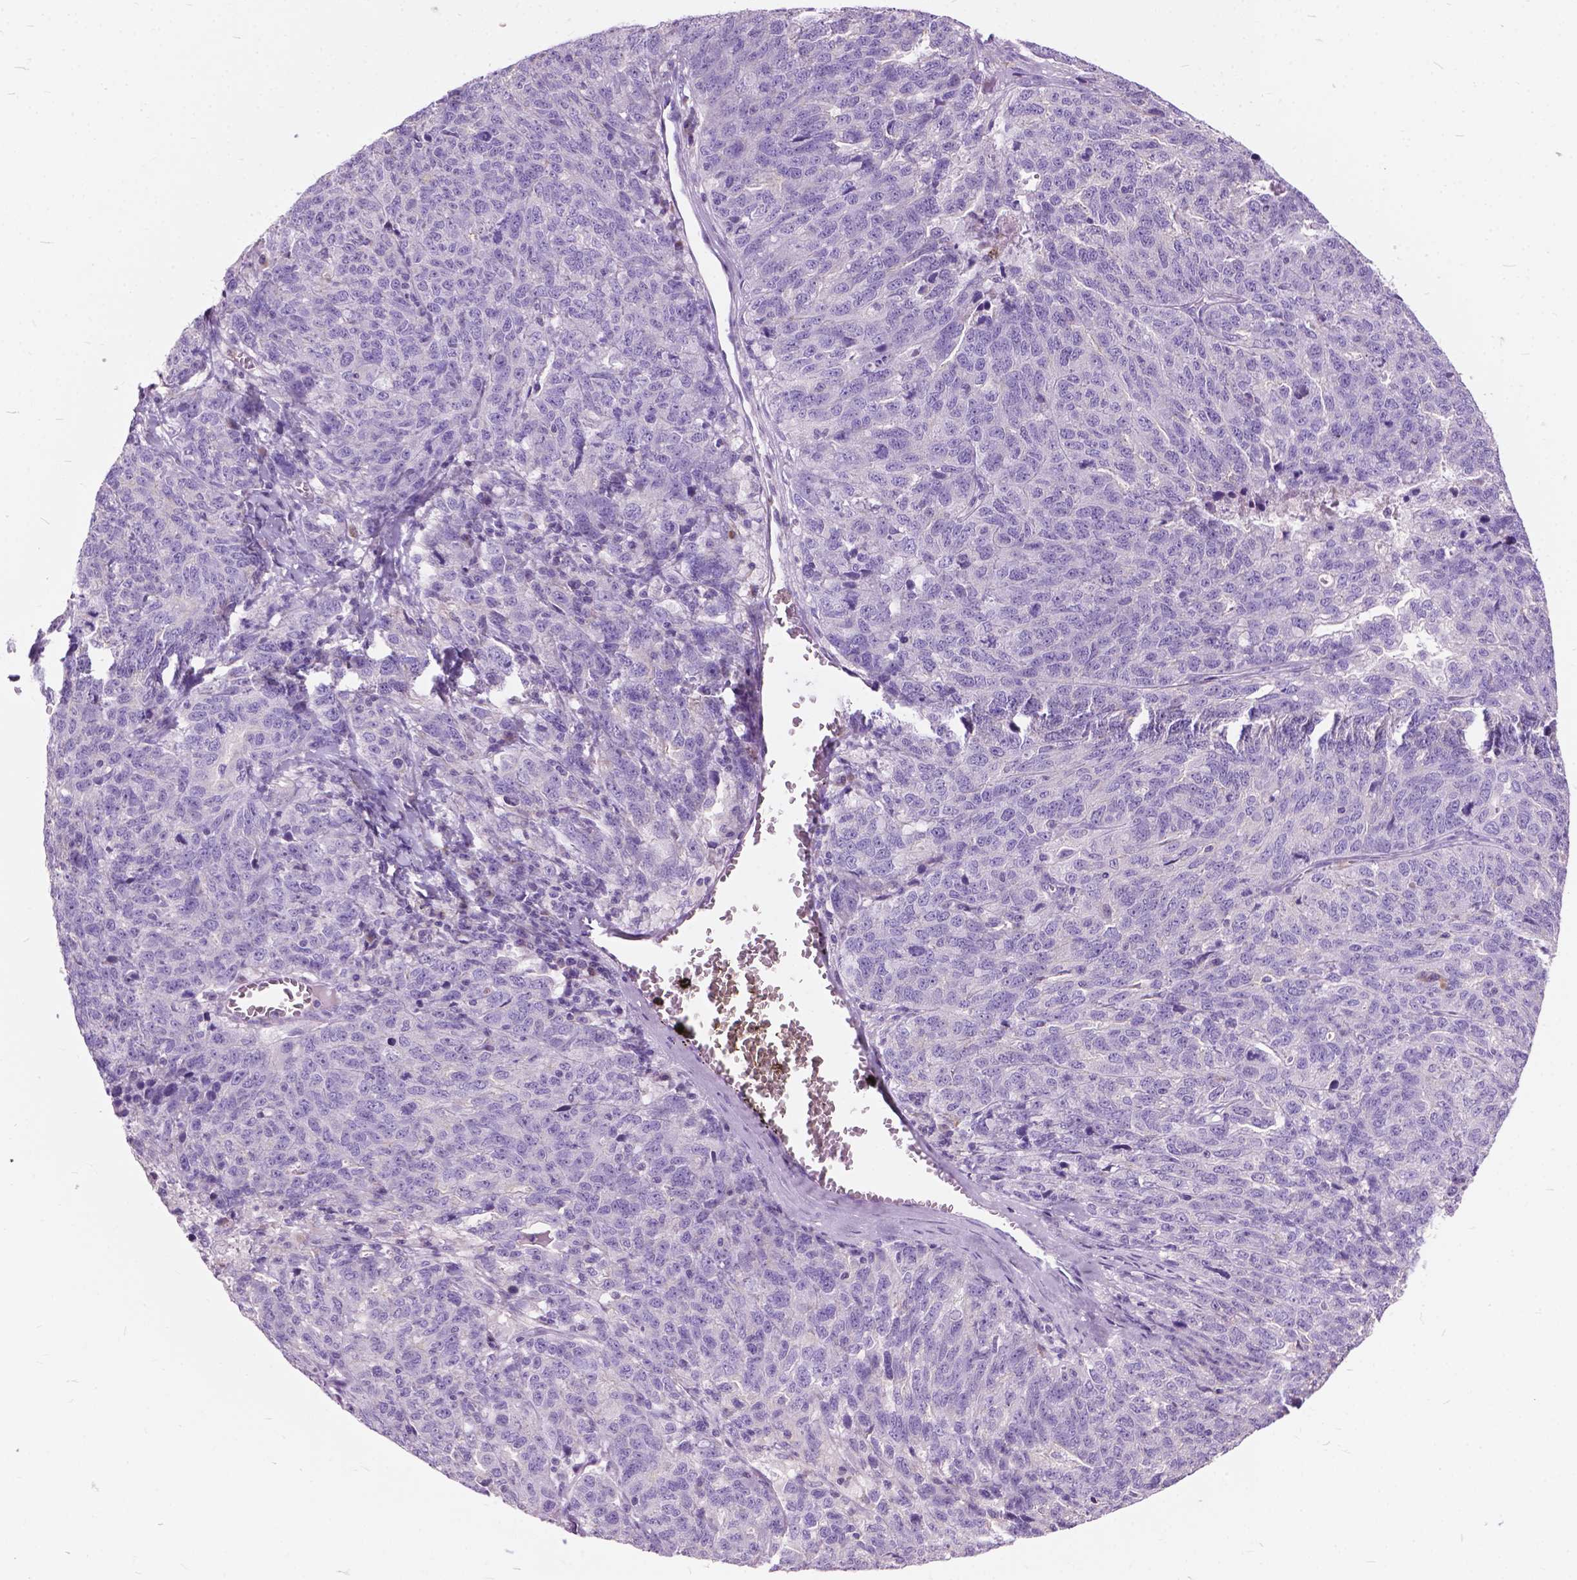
{"staining": {"intensity": "negative", "quantity": "none", "location": "none"}, "tissue": "ovarian cancer", "cell_type": "Tumor cells", "image_type": "cancer", "snomed": [{"axis": "morphology", "description": "Cystadenocarcinoma, serous, NOS"}, {"axis": "topography", "description": "Ovary"}], "caption": "There is no significant staining in tumor cells of ovarian serous cystadenocarcinoma. Nuclei are stained in blue.", "gene": "PRR35", "patient": {"sex": "female", "age": 71}}